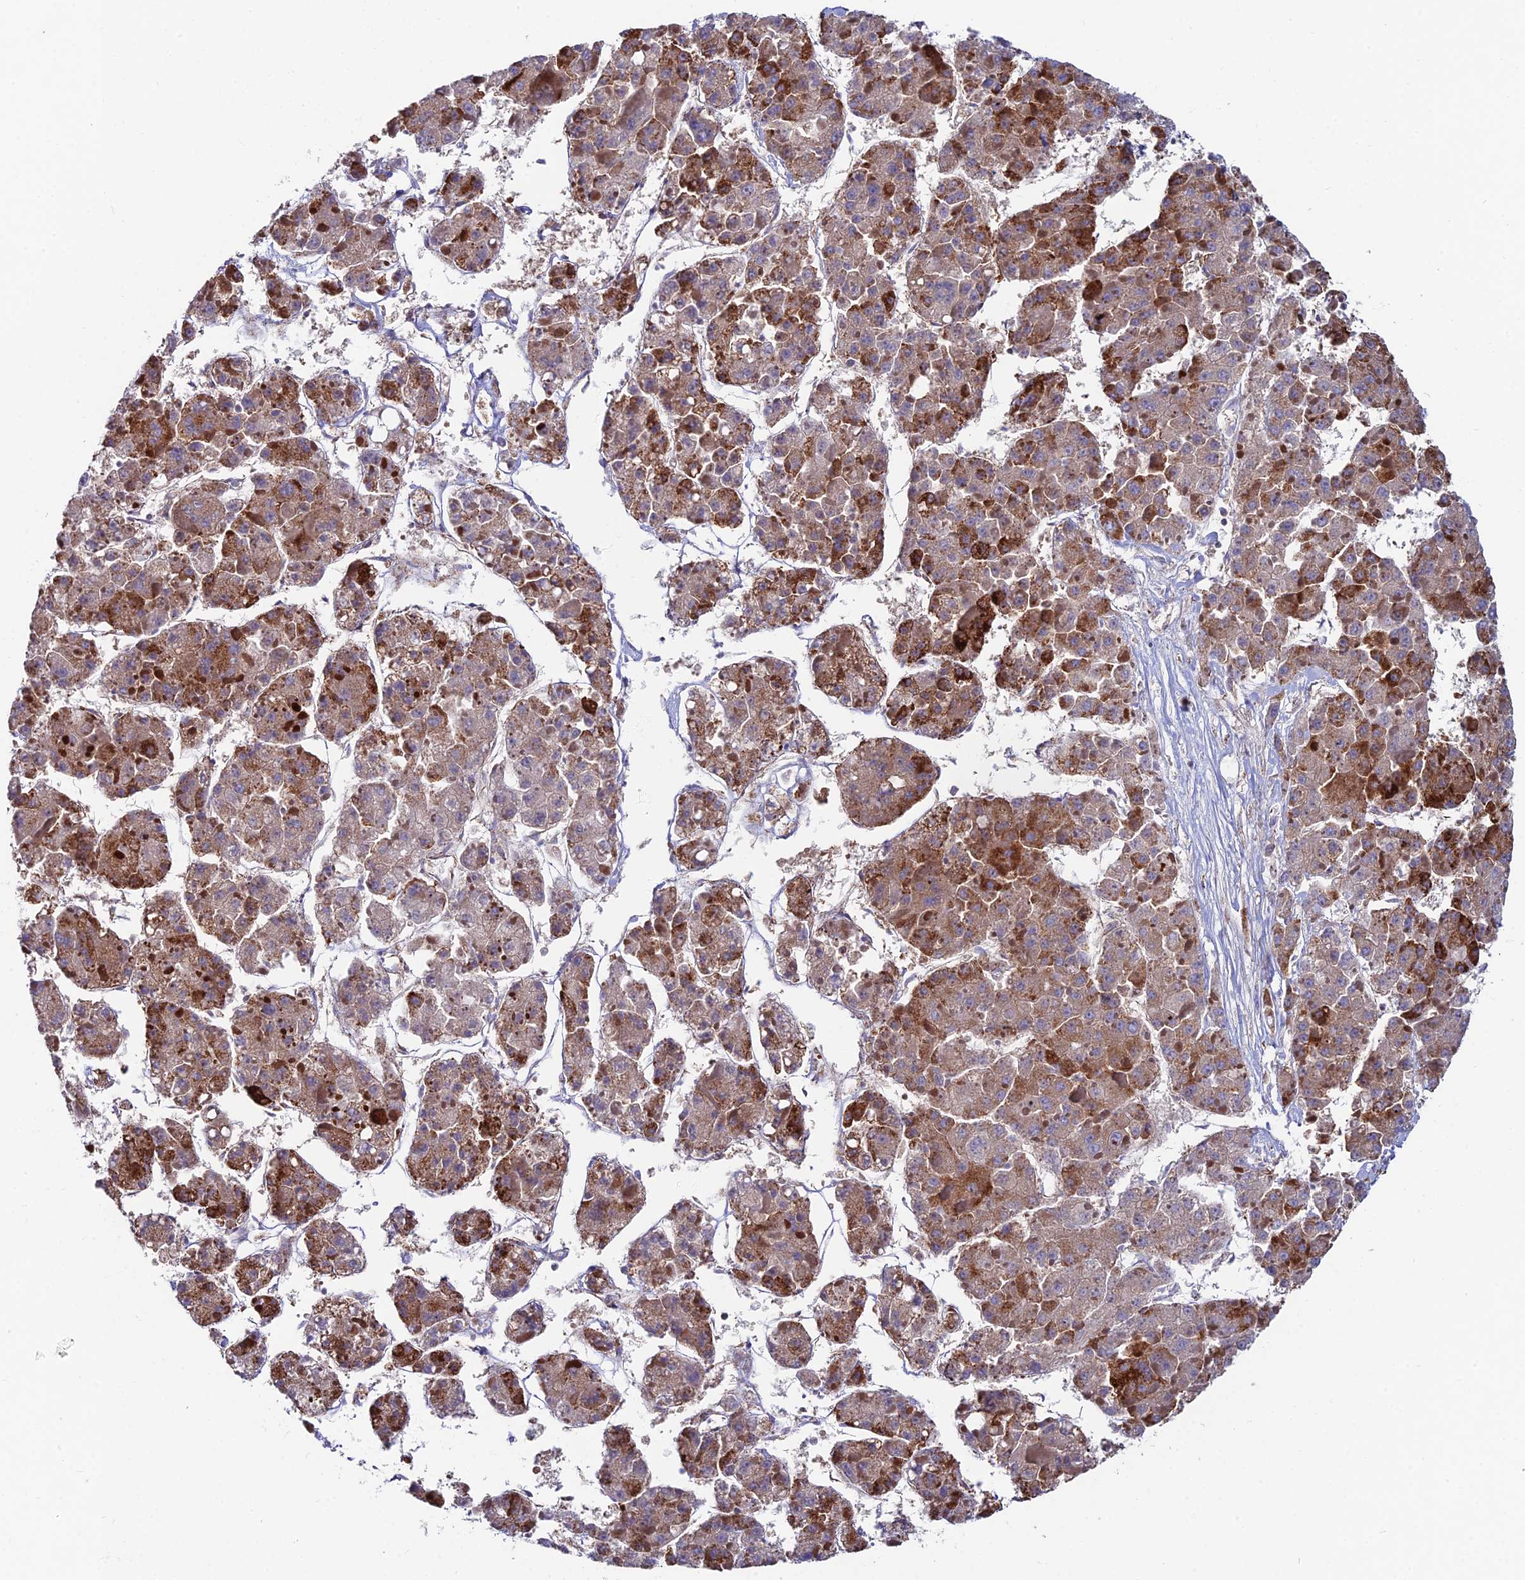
{"staining": {"intensity": "strong", "quantity": "25%-75%", "location": "cytoplasmic/membranous"}, "tissue": "liver cancer", "cell_type": "Tumor cells", "image_type": "cancer", "snomed": [{"axis": "morphology", "description": "Carcinoma, Hepatocellular, NOS"}, {"axis": "topography", "description": "Liver"}], "caption": "IHC staining of liver hepatocellular carcinoma, which exhibits high levels of strong cytoplasmic/membranous expression in approximately 25%-75% of tumor cells indicating strong cytoplasmic/membranous protein staining. The staining was performed using DAB (3,3'-diaminobenzidine) (brown) for protein detection and nuclei were counterstained in hematoxylin (blue).", "gene": "EIF3K", "patient": {"sex": "female", "age": 73}}